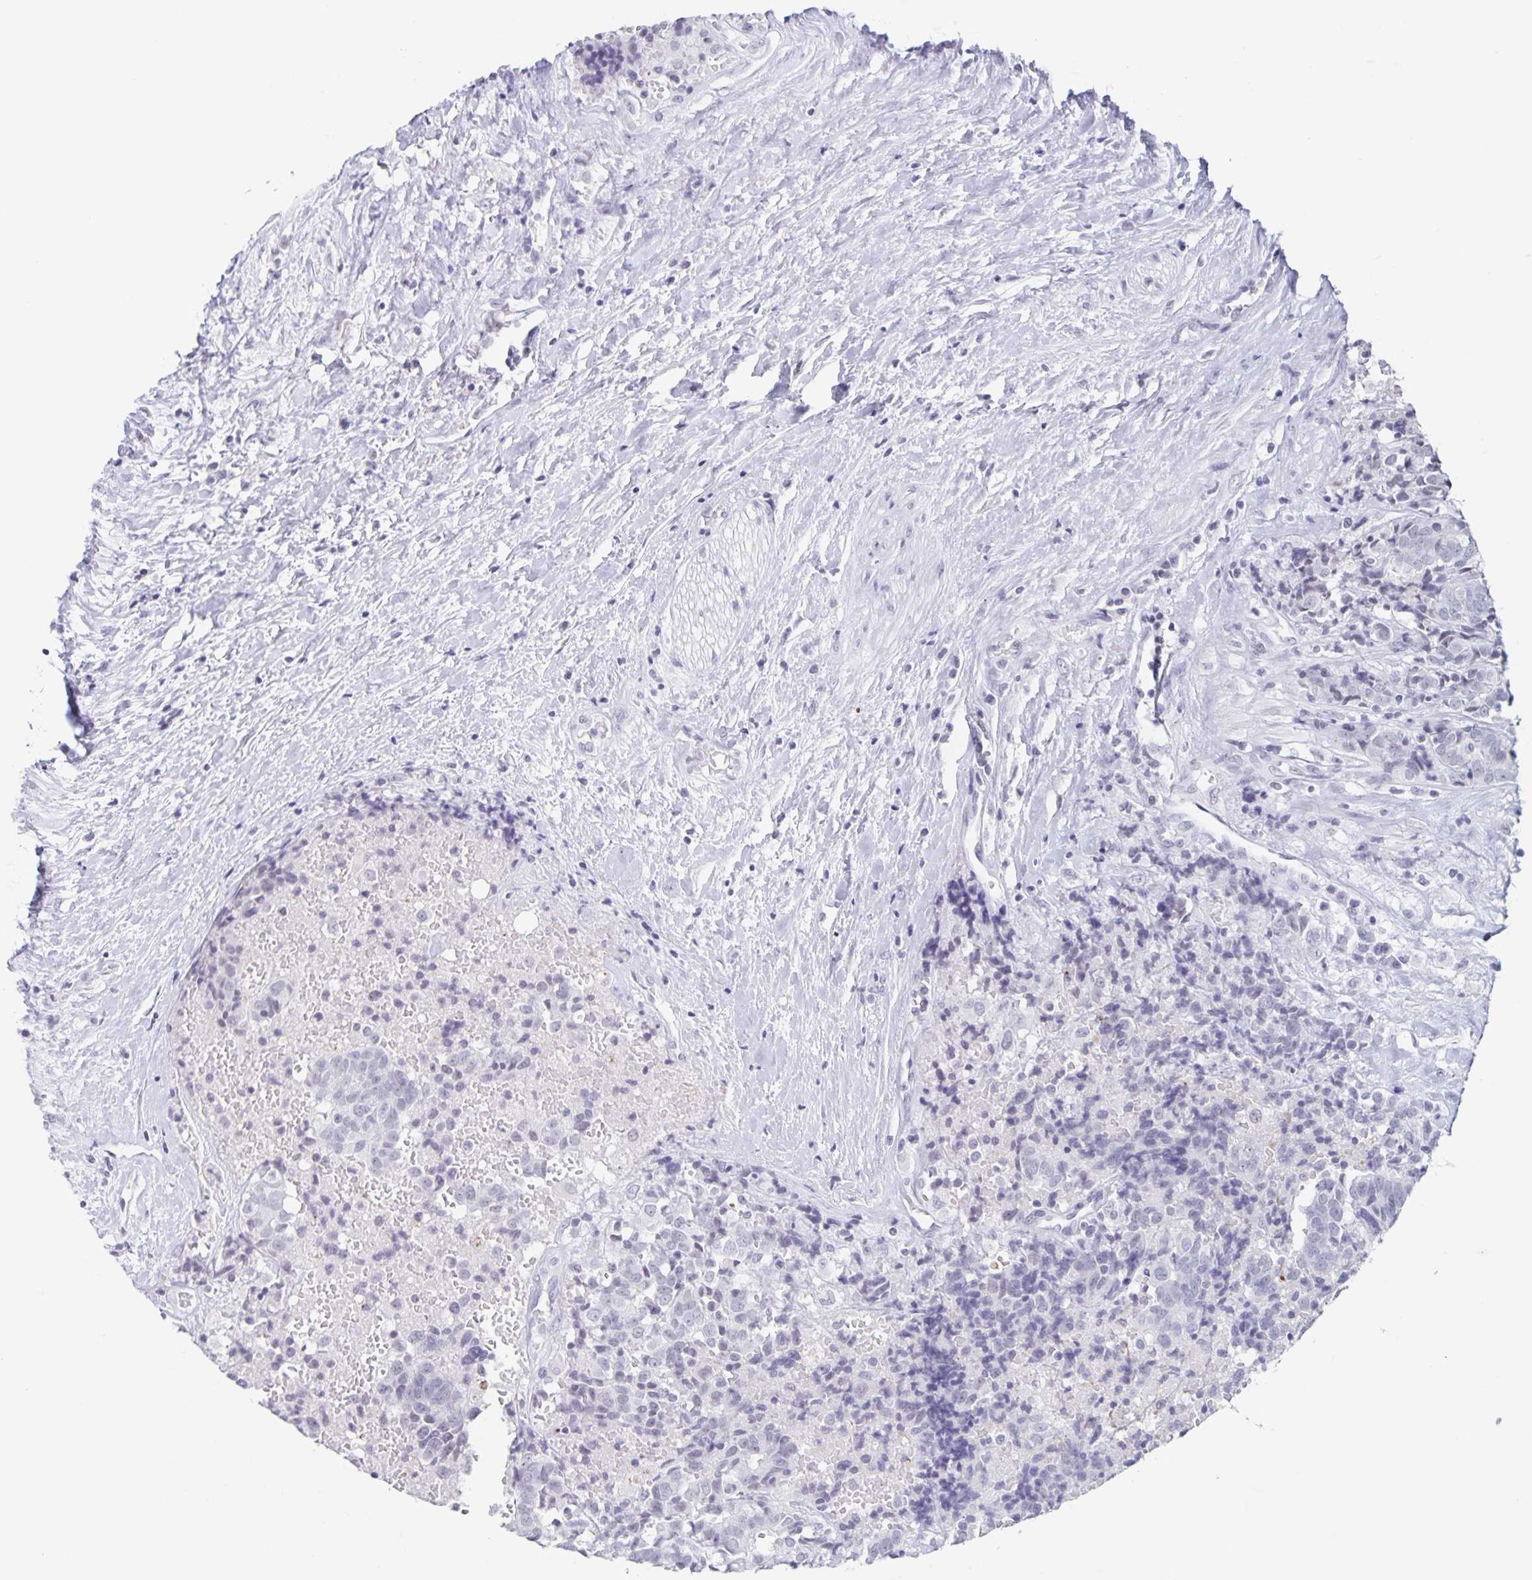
{"staining": {"intensity": "negative", "quantity": "none", "location": "none"}, "tissue": "prostate cancer", "cell_type": "Tumor cells", "image_type": "cancer", "snomed": [{"axis": "morphology", "description": "Adenocarcinoma, High grade"}, {"axis": "topography", "description": "Prostate and seminal vesicle, NOS"}], "caption": "IHC micrograph of high-grade adenocarcinoma (prostate) stained for a protein (brown), which shows no staining in tumor cells. (Stains: DAB immunohistochemistry with hematoxylin counter stain, Microscopy: brightfield microscopy at high magnification).", "gene": "LCE6A", "patient": {"sex": "male", "age": 60}}